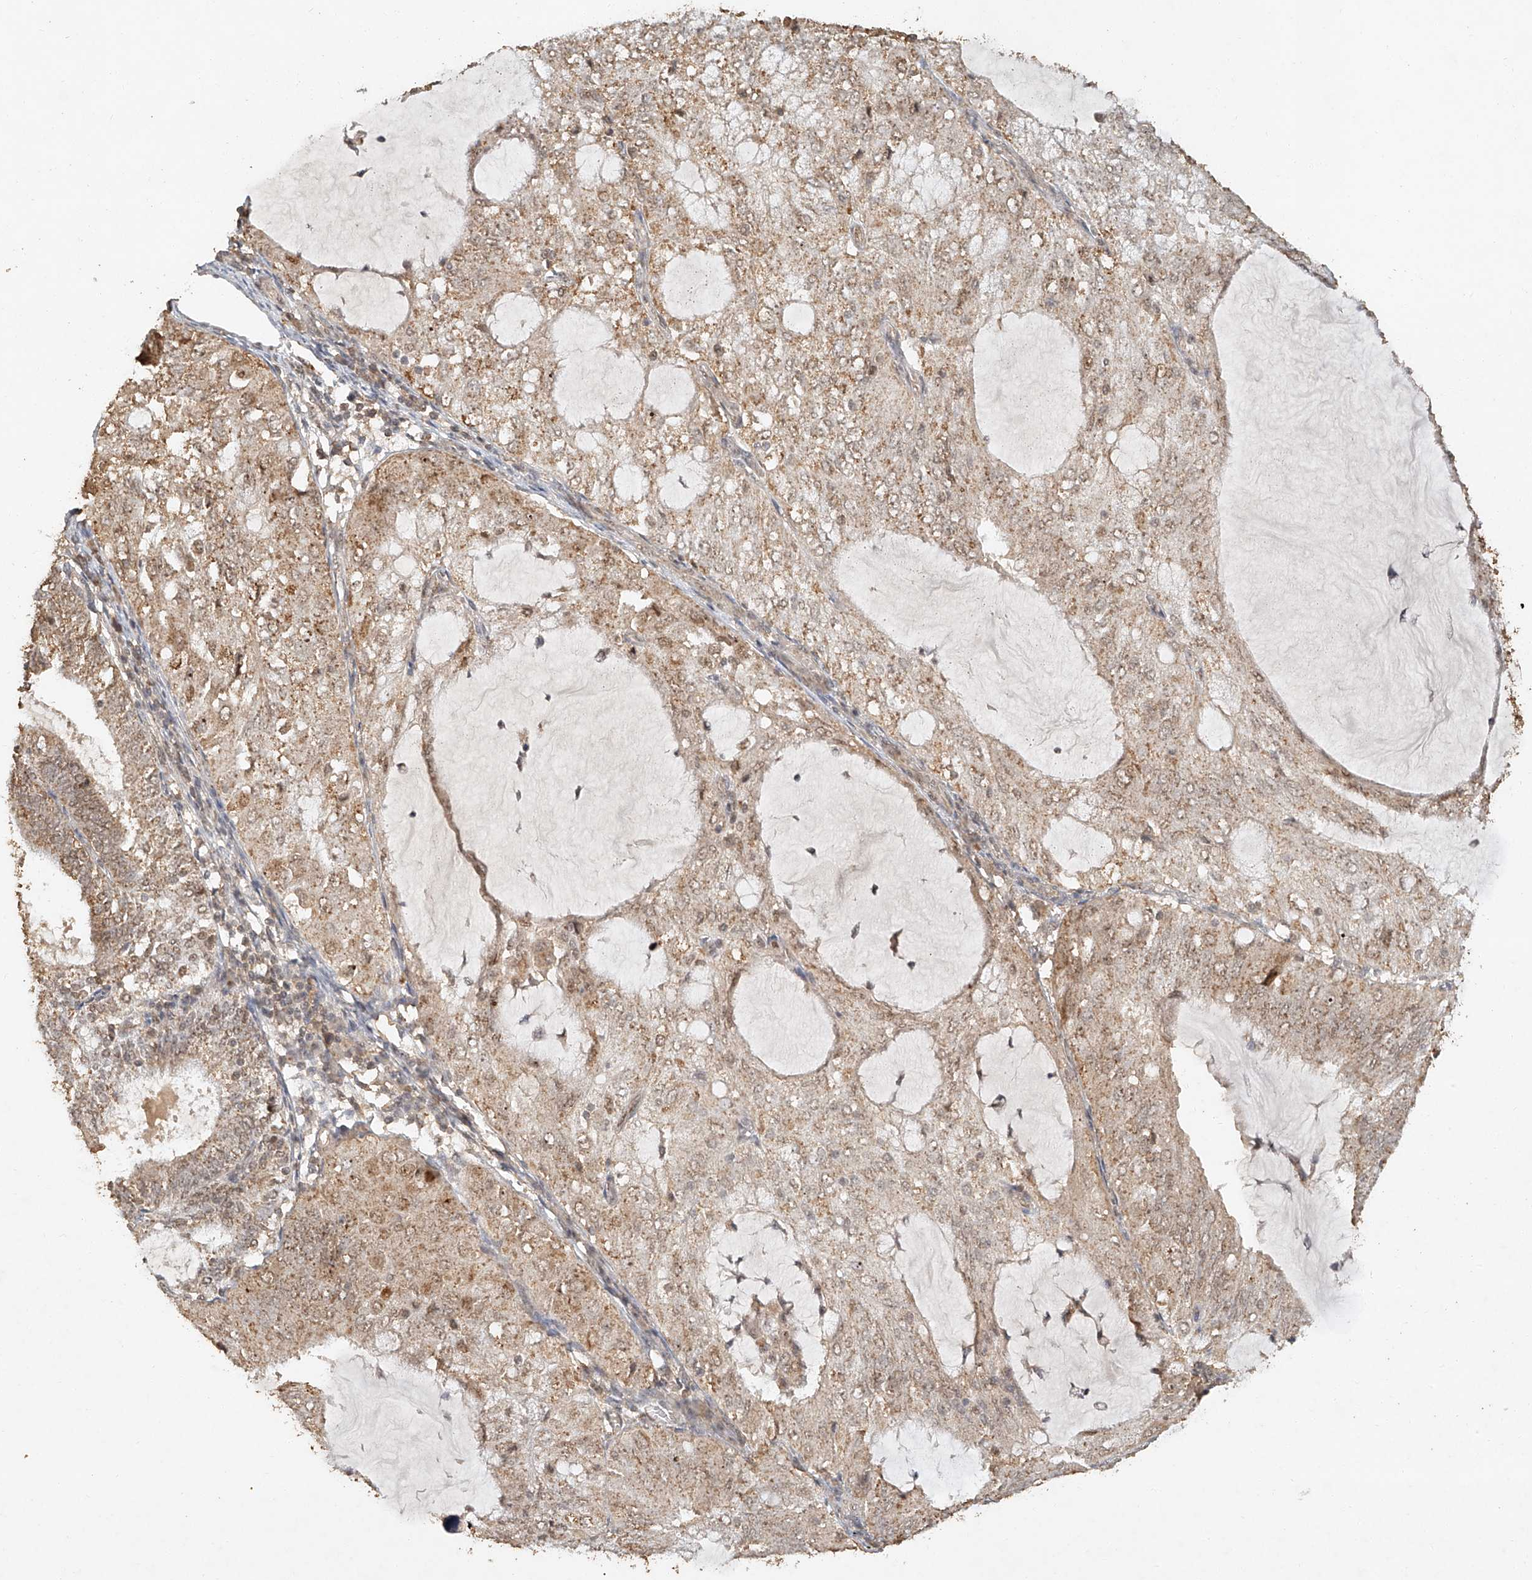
{"staining": {"intensity": "moderate", "quantity": ">75%", "location": "cytoplasmic/membranous"}, "tissue": "endometrial cancer", "cell_type": "Tumor cells", "image_type": "cancer", "snomed": [{"axis": "morphology", "description": "Adenocarcinoma, NOS"}, {"axis": "topography", "description": "Endometrium"}], "caption": "This micrograph demonstrates endometrial cancer (adenocarcinoma) stained with immunohistochemistry (IHC) to label a protein in brown. The cytoplasmic/membranous of tumor cells show moderate positivity for the protein. Nuclei are counter-stained blue.", "gene": "CXorf58", "patient": {"sex": "female", "age": 81}}